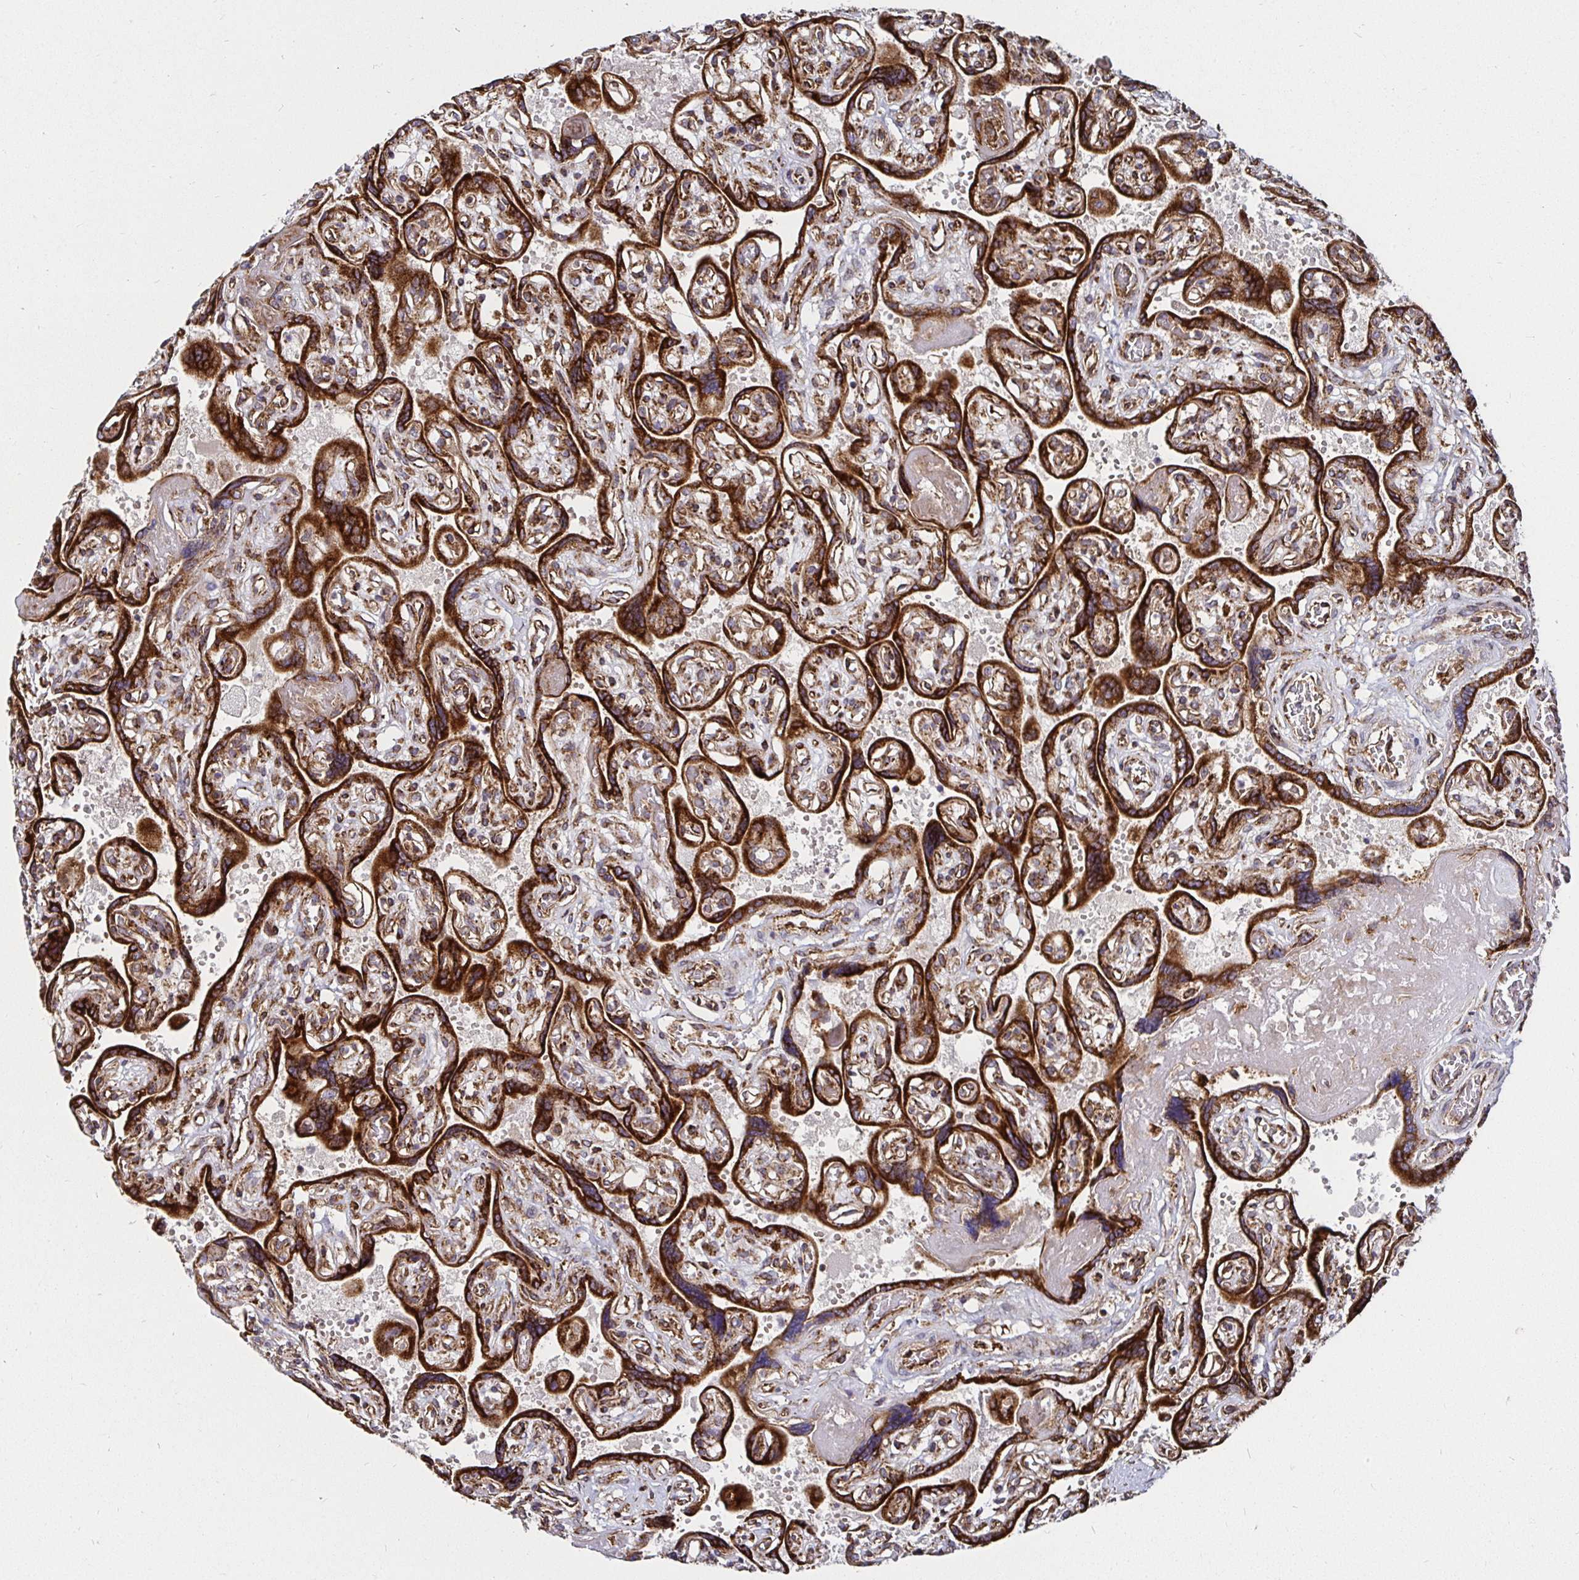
{"staining": {"intensity": "moderate", "quantity": ">75%", "location": "cytoplasmic/membranous"}, "tissue": "placenta", "cell_type": "Decidual cells", "image_type": "normal", "snomed": [{"axis": "morphology", "description": "Normal tissue, NOS"}, {"axis": "topography", "description": "Placenta"}], "caption": "An image showing moderate cytoplasmic/membranous positivity in approximately >75% of decidual cells in unremarkable placenta, as visualized by brown immunohistochemical staining.", "gene": "SMYD3", "patient": {"sex": "female", "age": 32}}